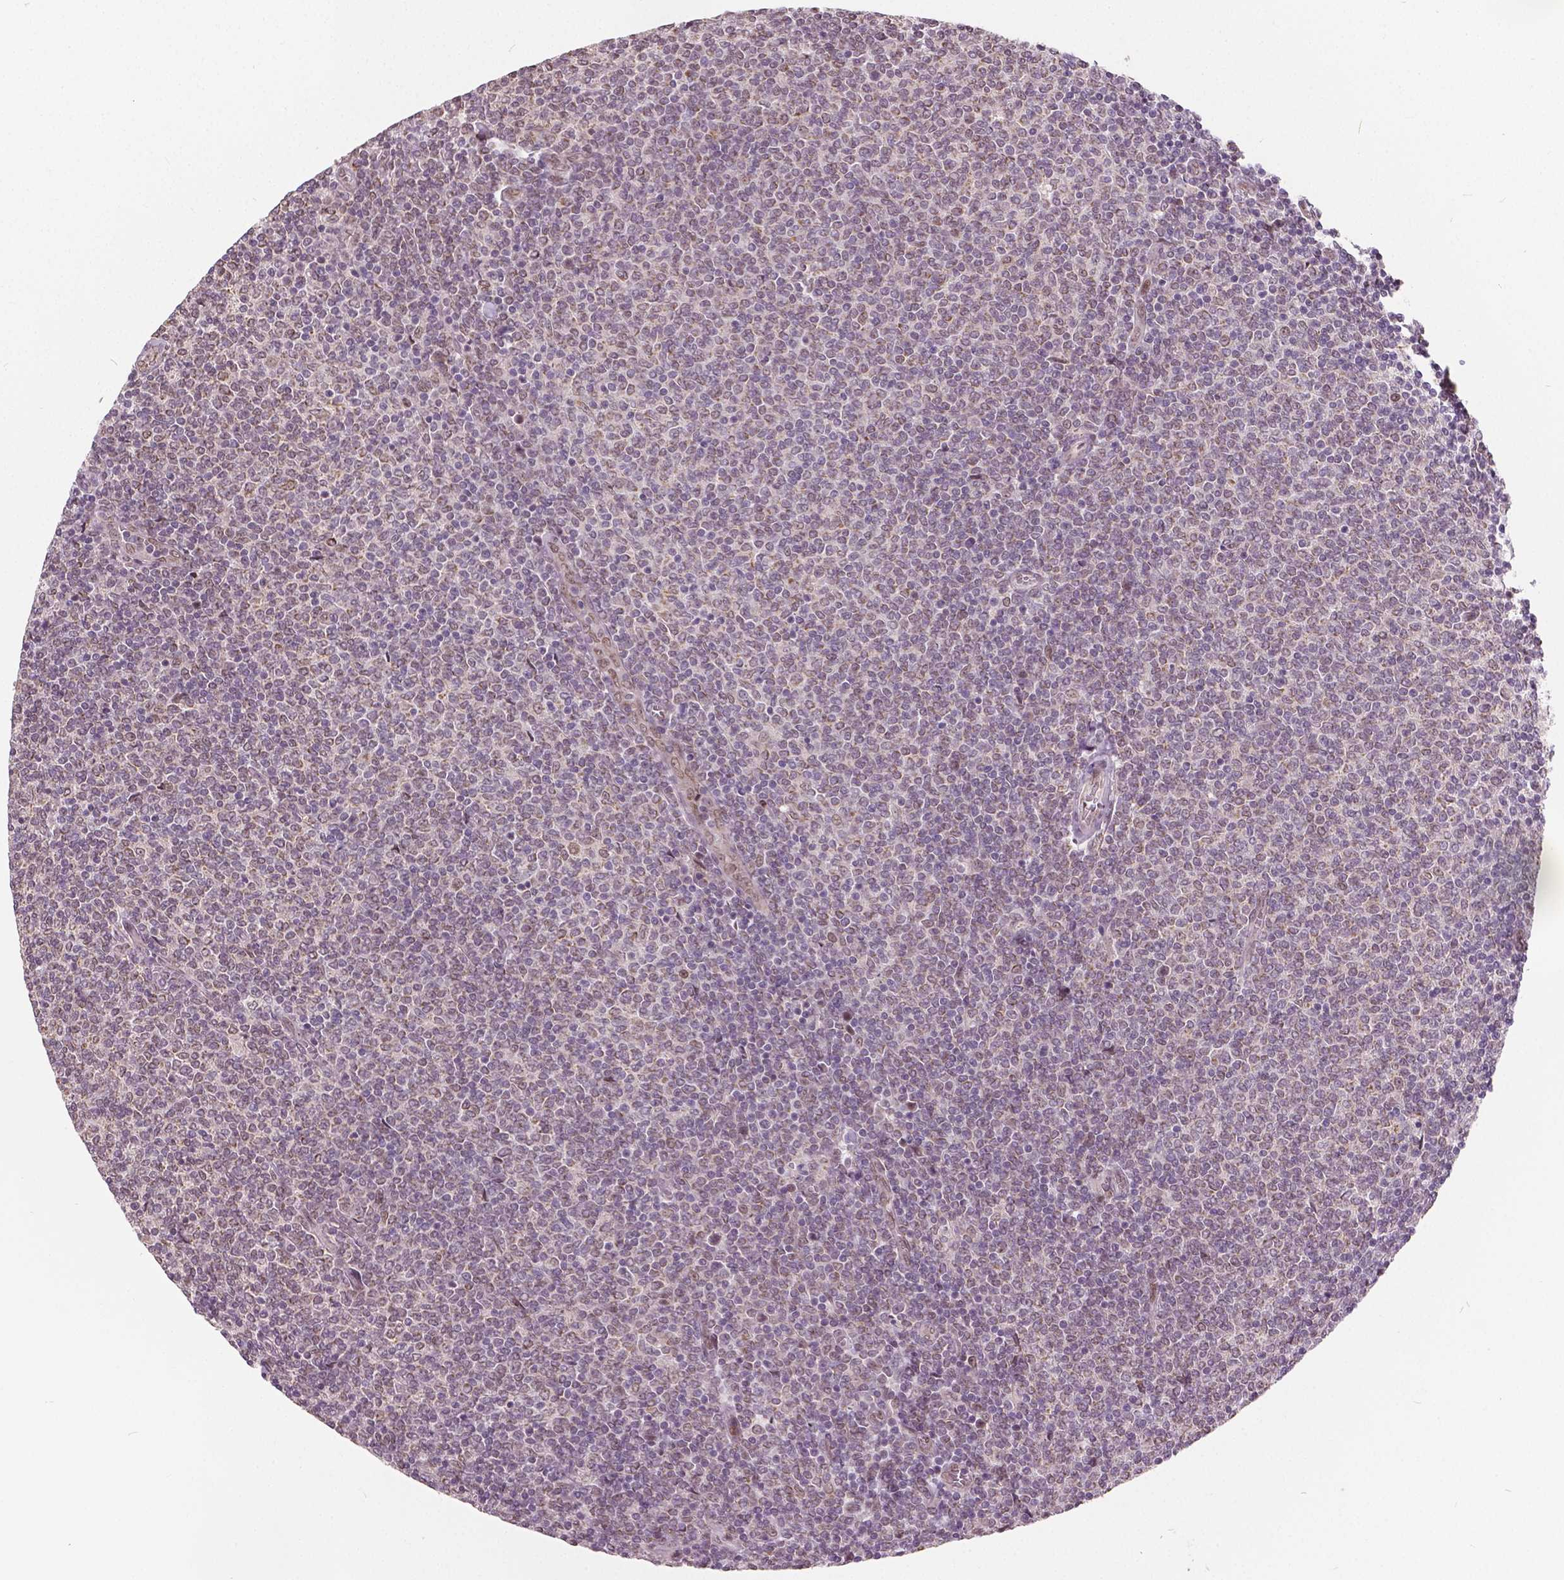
{"staining": {"intensity": "negative", "quantity": "none", "location": "none"}, "tissue": "lymphoma", "cell_type": "Tumor cells", "image_type": "cancer", "snomed": [{"axis": "morphology", "description": "Malignant lymphoma, non-Hodgkin's type, Low grade"}, {"axis": "topography", "description": "Lymph node"}], "caption": "Lymphoma stained for a protein using IHC demonstrates no expression tumor cells.", "gene": "HMBOX1", "patient": {"sex": "male", "age": 52}}